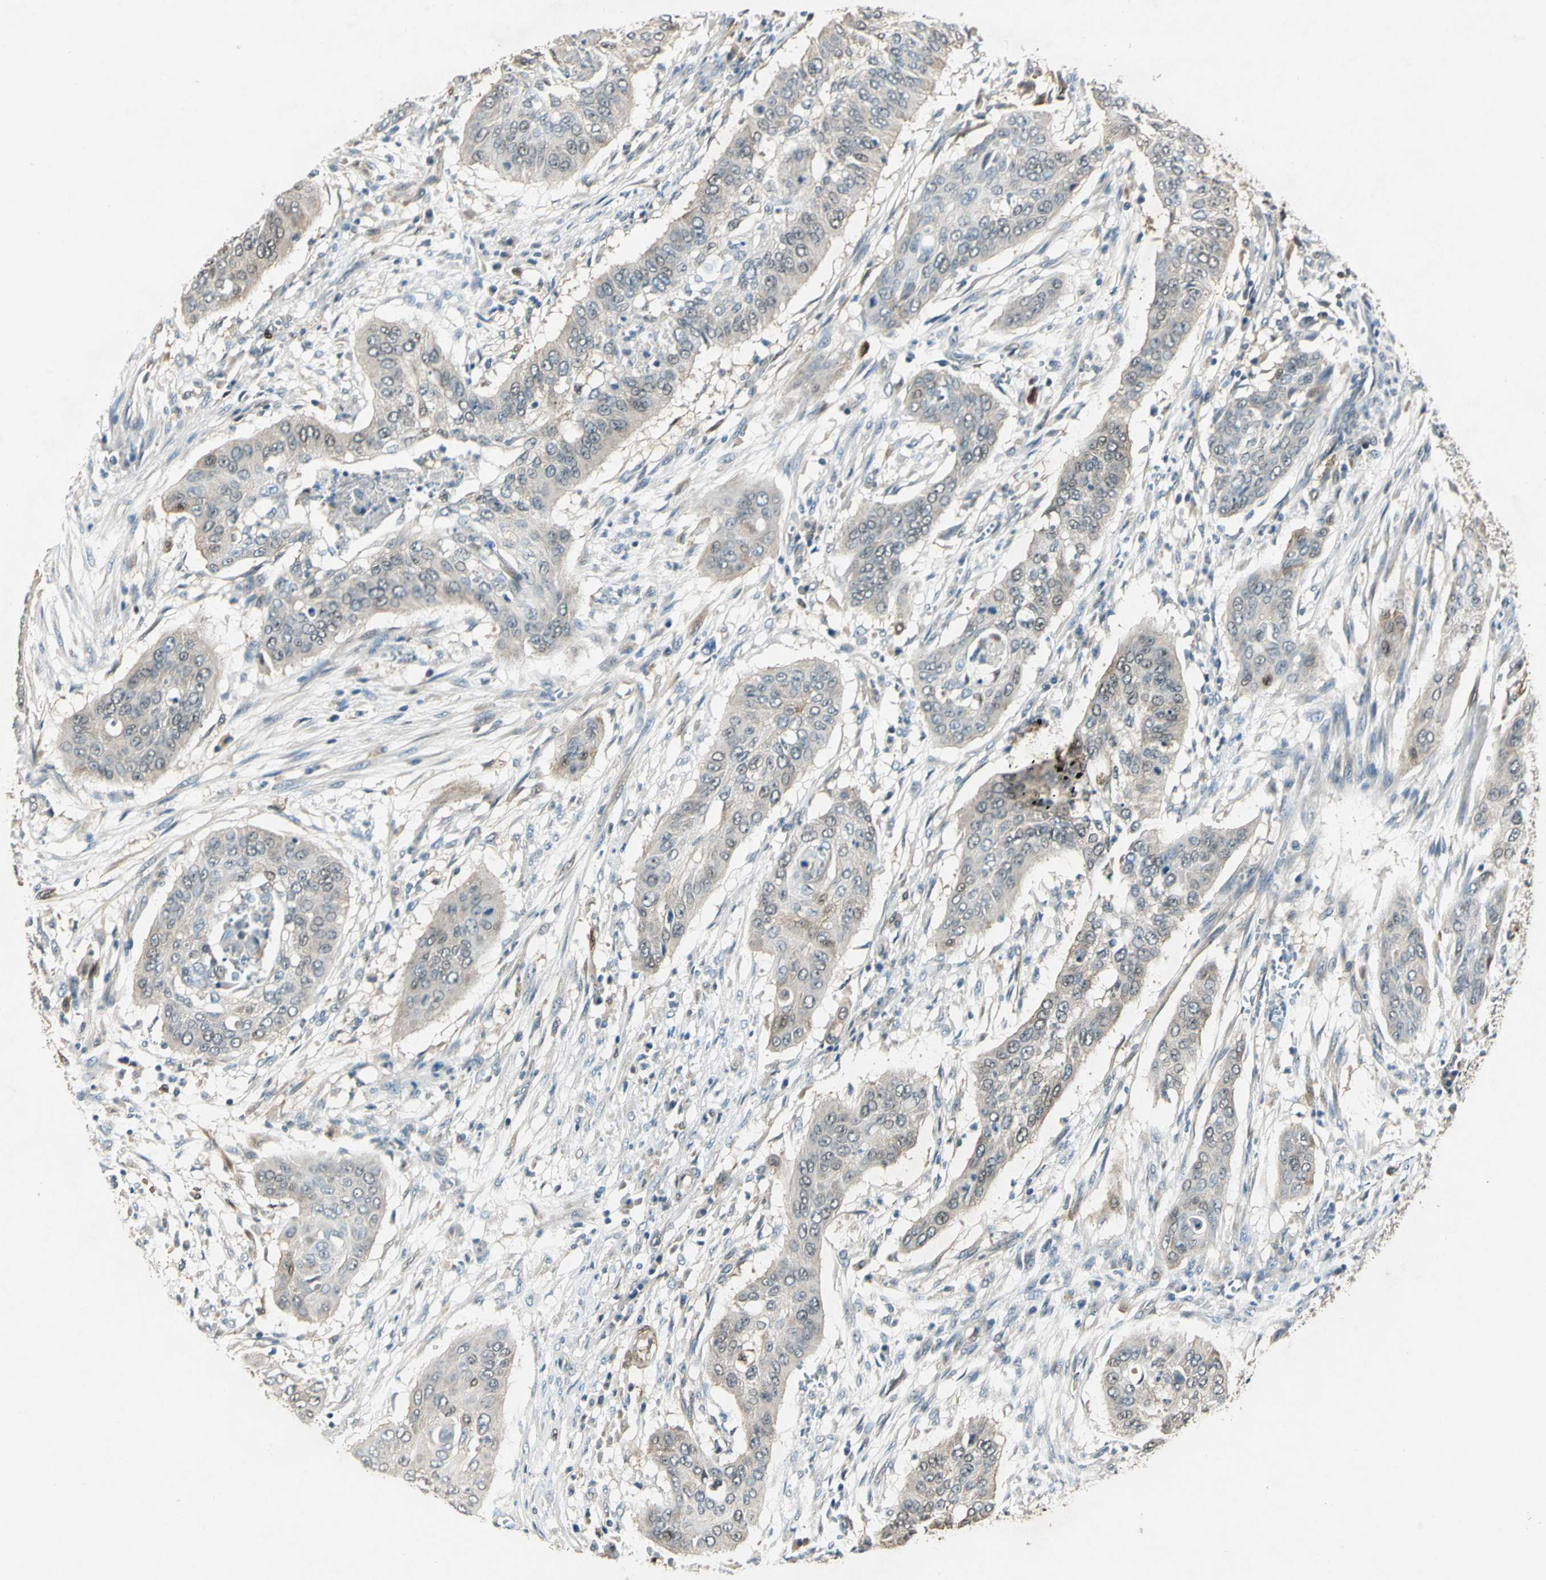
{"staining": {"intensity": "weak", "quantity": ">75%", "location": "cytoplasmic/membranous"}, "tissue": "cervical cancer", "cell_type": "Tumor cells", "image_type": "cancer", "snomed": [{"axis": "morphology", "description": "Squamous cell carcinoma, NOS"}, {"axis": "topography", "description": "Cervix"}], "caption": "Cervical squamous cell carcinoma stained with a brown dye displays weak cytoplasmic/membranous positive positivity in approximately >75% of tumor cells.", "gene": "RRM2B", "patient": {"sex": "female", "age": 39}}